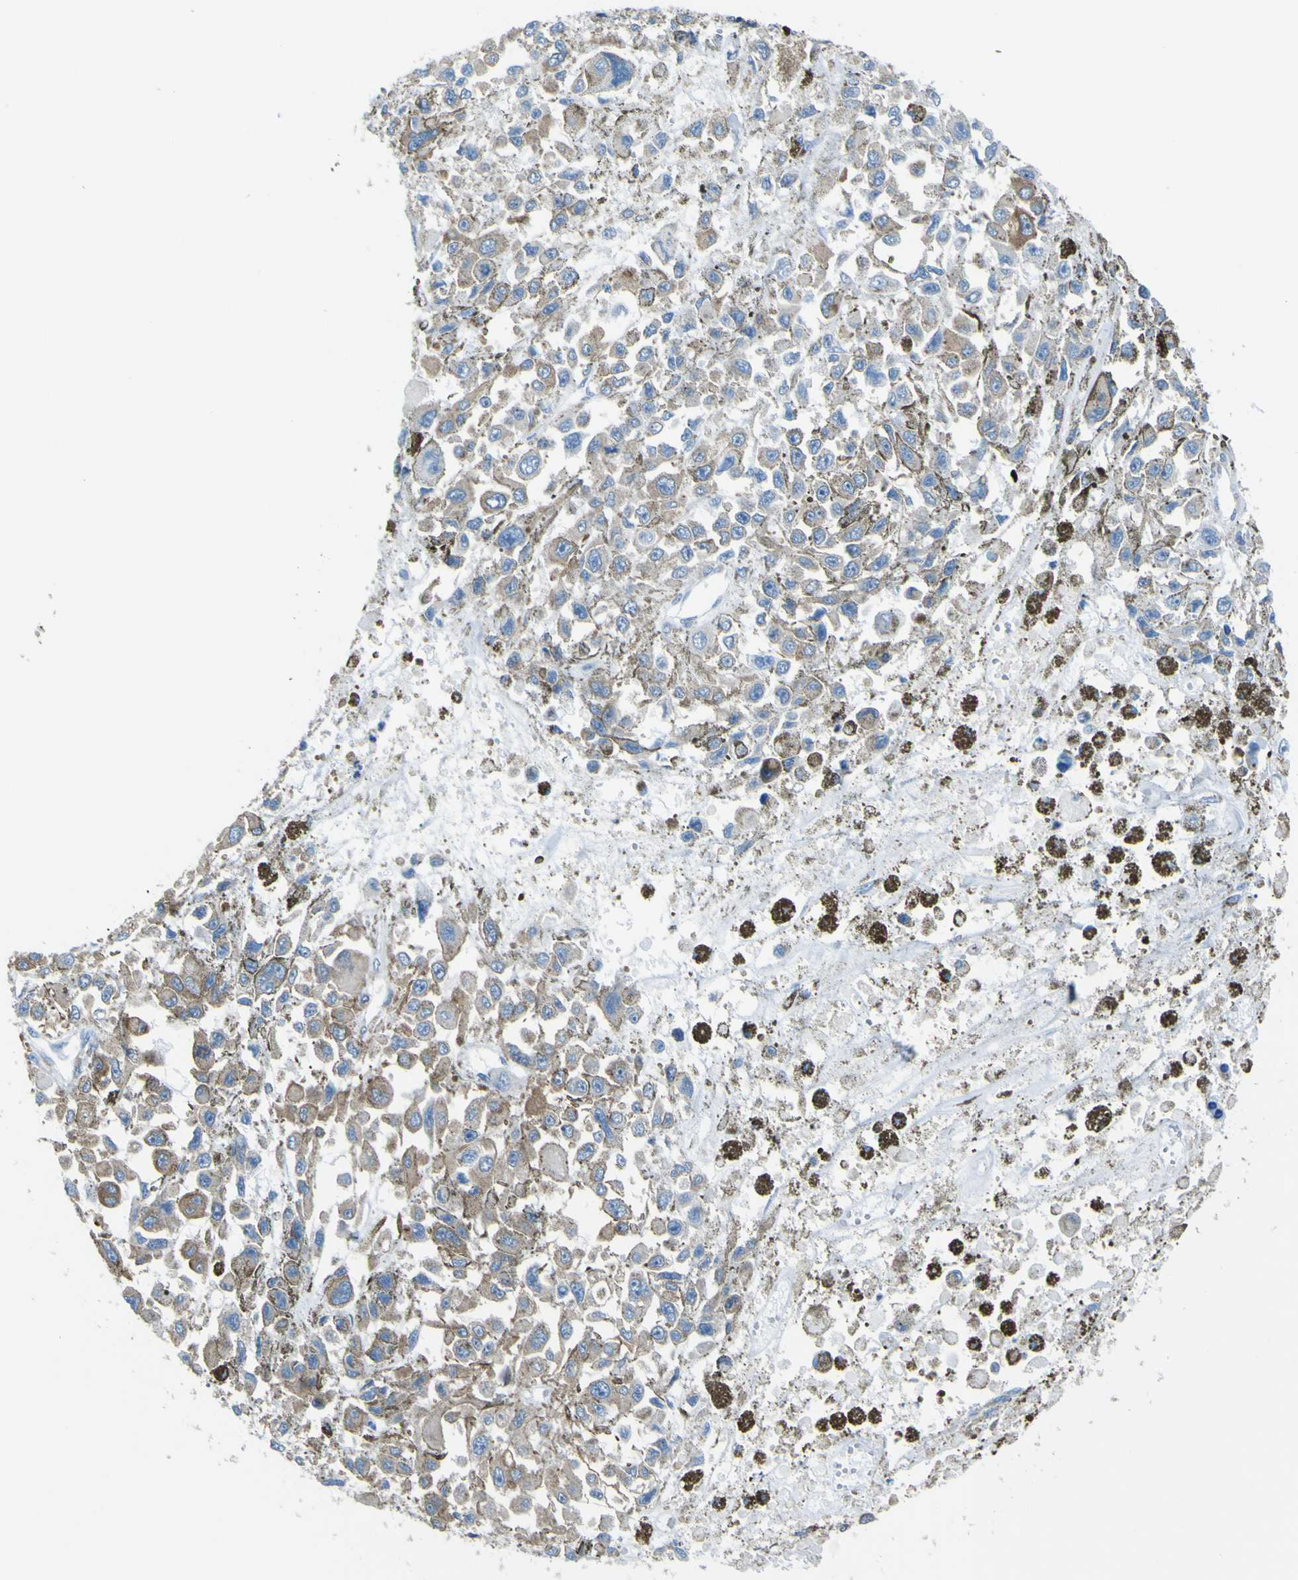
{"staining": {"intensity": "negative", "quantity": "none", "location": "none"}, "tissue": "melanoma", "cell_type": "Tumor cells", "image_type": "cancer", "snomed": [{"axis": "morphology", "description": "Malignant melanoma, Metastatic site"}, {"axis": "topography", "description": "Lymph node"}], "caption": "The micrograph displays no staining of tumor cells in malignant melanoma (metastatic site). (Immunohistochemistry (ihc), brightfield microscopy, high magnification).", "gene": "STIM1", "patient": {"sex": "male", "age": 59}}